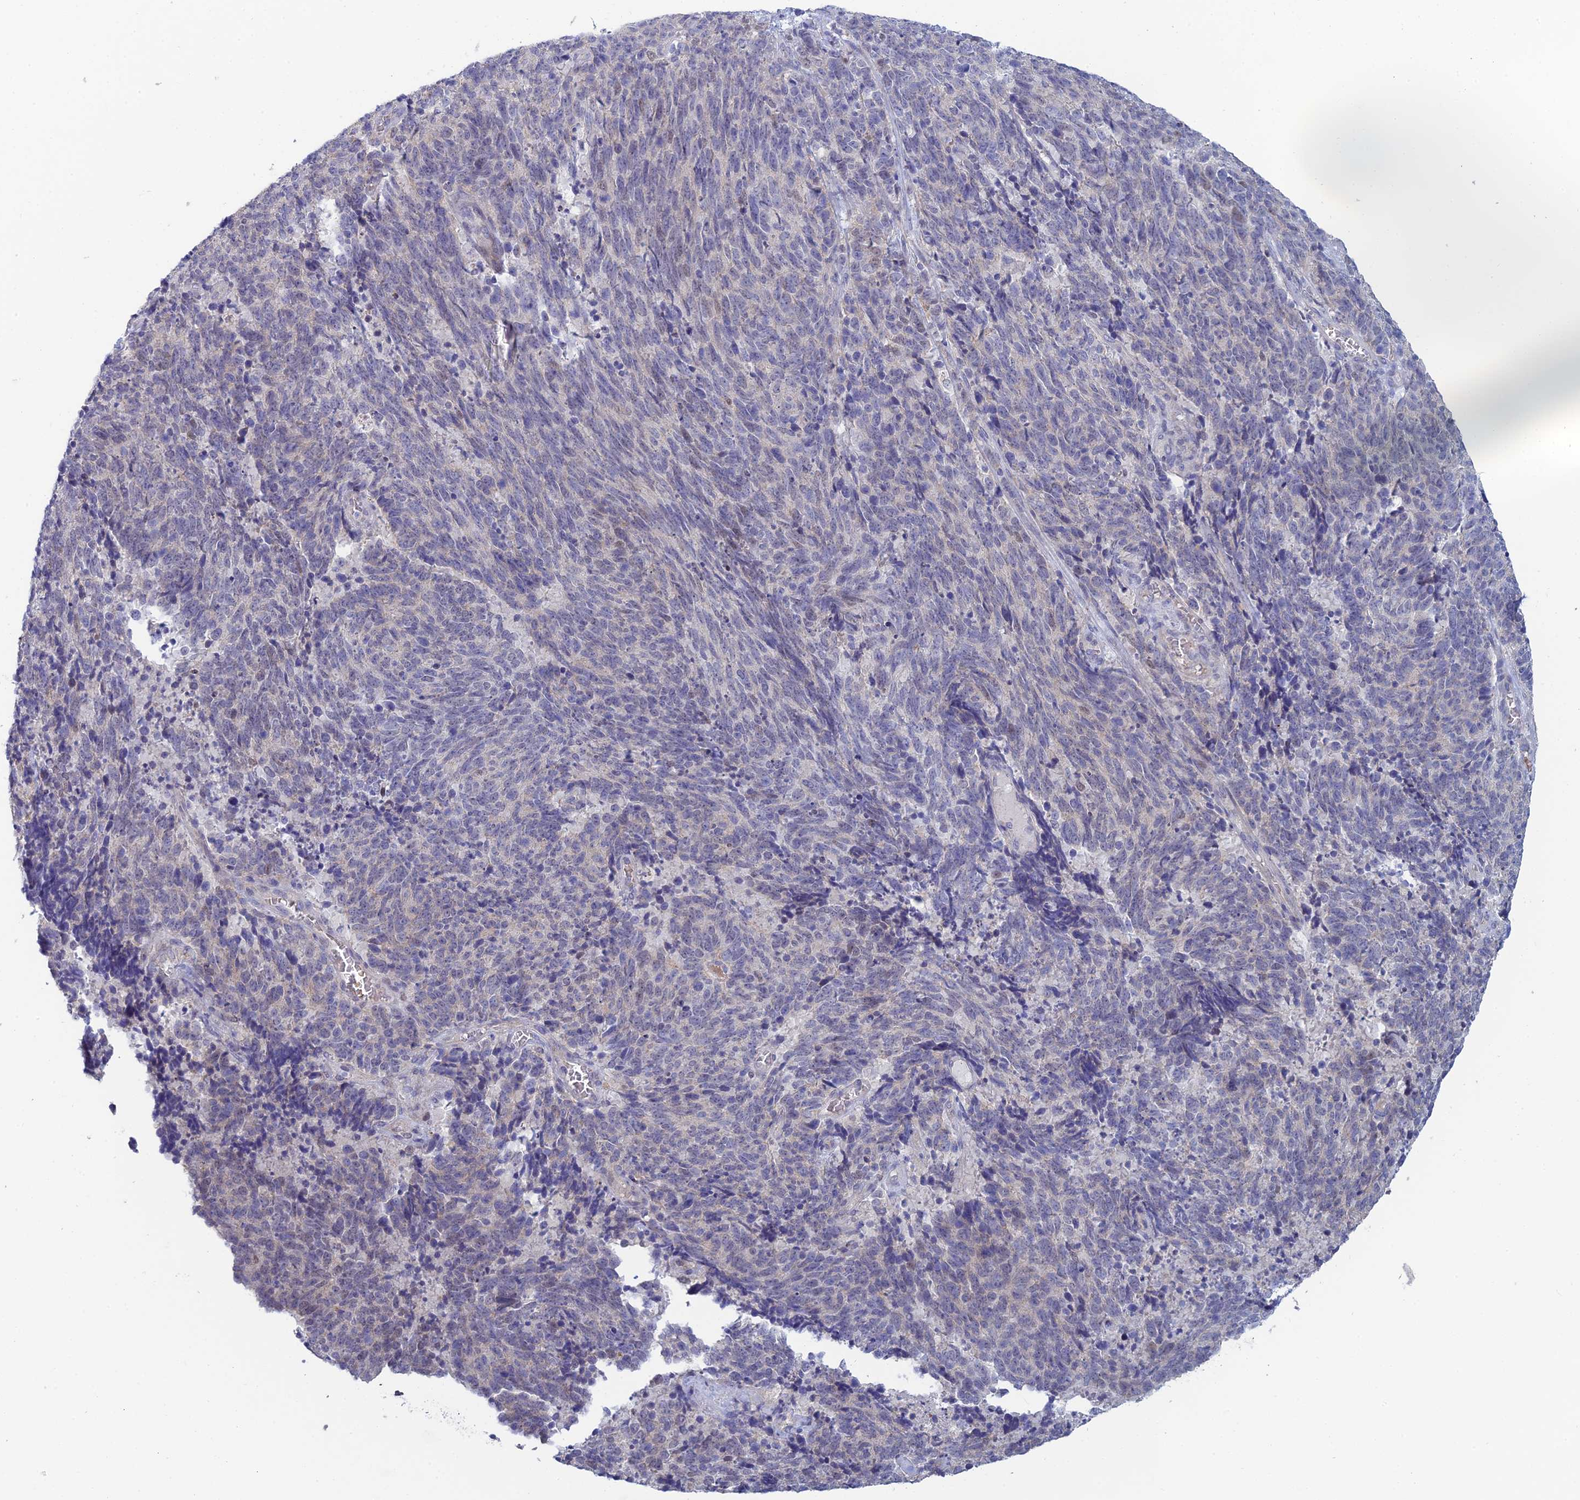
{"staining": {"intensity": "negative", "quantity": "none", "location": "none"}, "tissue": "cervical cancer", "cell_type": "Tumor cells", "image_type": "cancer", "snomed": [{"axis": "morphology", "description": "Squamous cell carcinoma, NOS"}, {"axis": "topography", "description": "Cervix"}], "caption": "A high-resolution photomicrograph shows immunohistochemistry (IHC) staining of squamous cell carcinoma (cervical), which demonstrates no significant positivity in tumor cells. (IHC, brightfield microscopy, high magnification).", "gene": "GIPC1", "patient": {"sex": "female", "age": 29}}